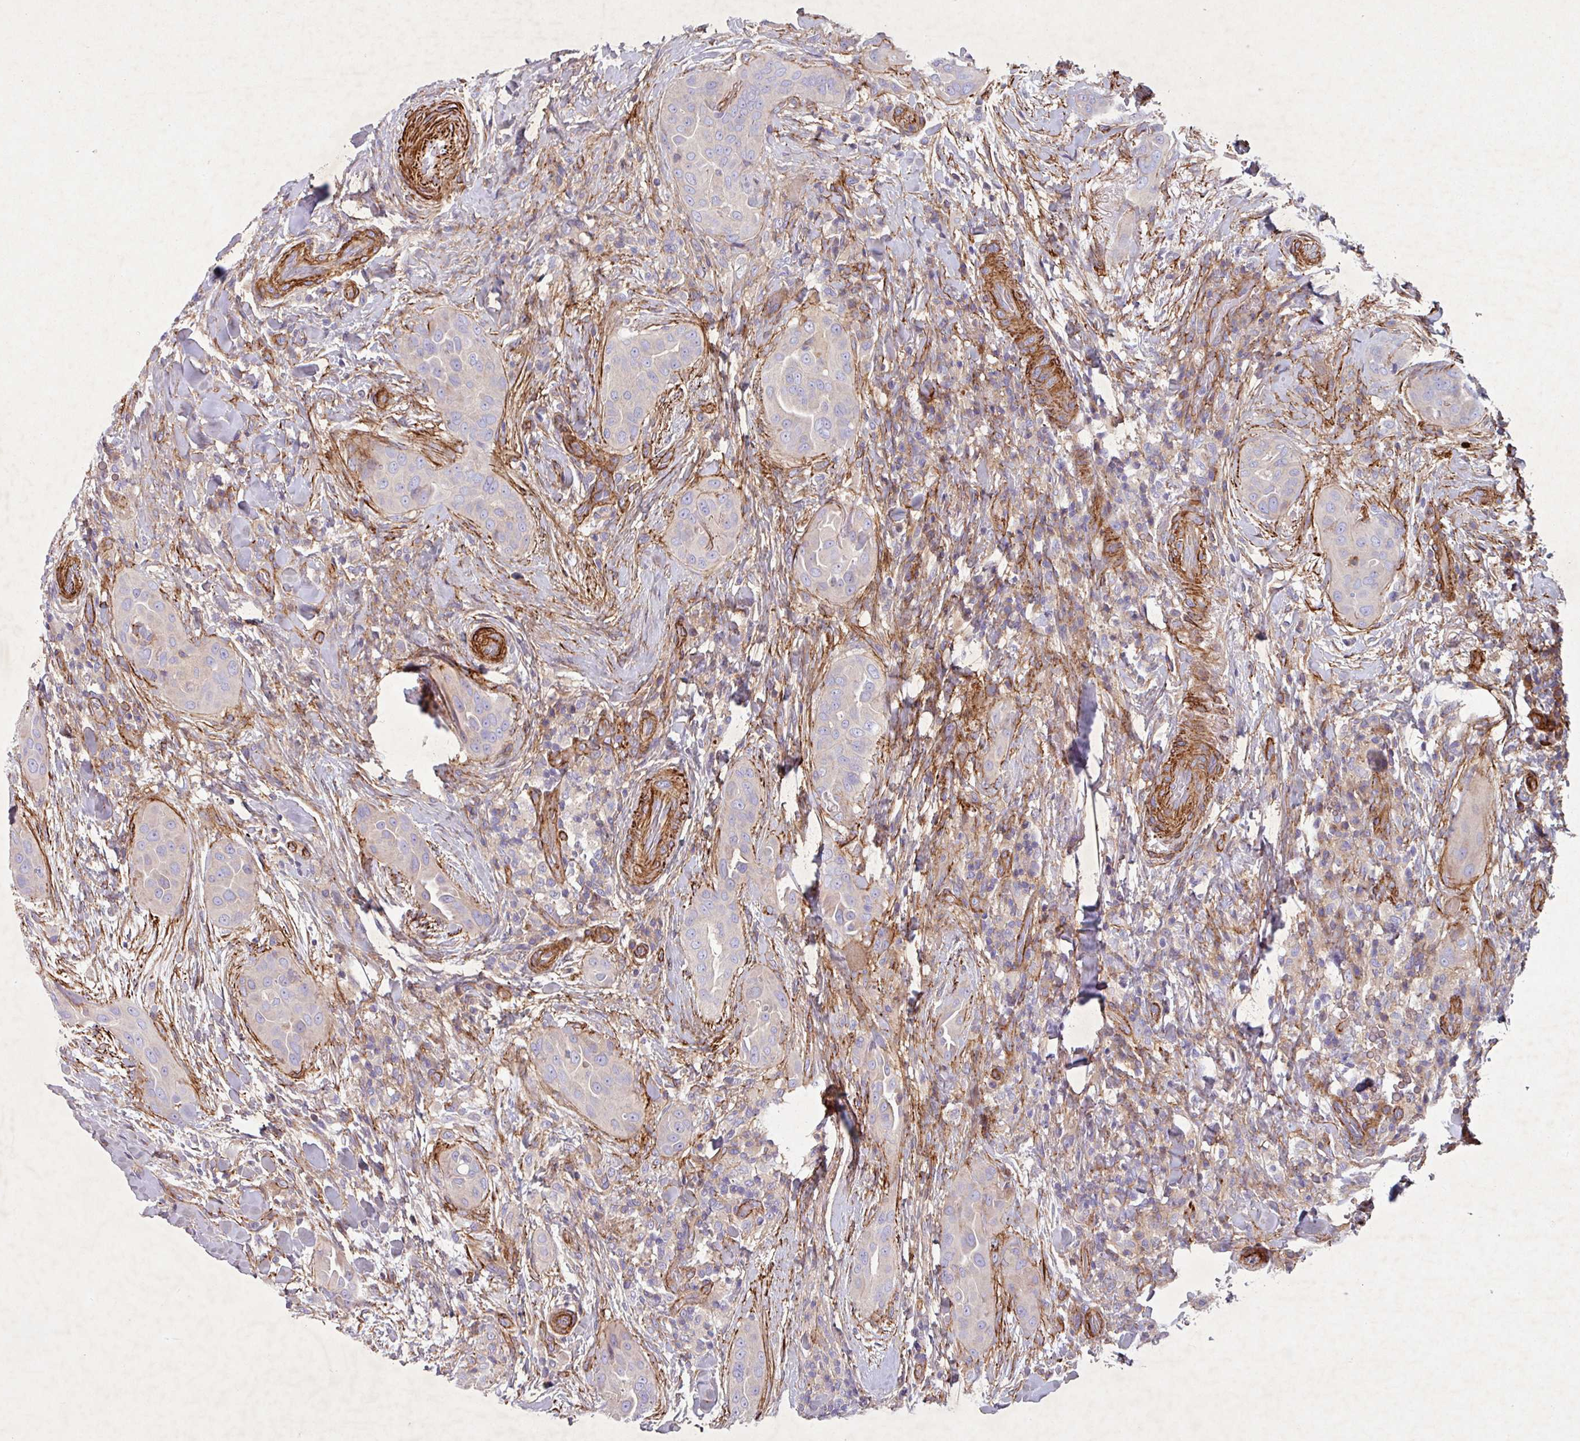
{"staining": {"intensity": "negative", "quantity": "none", "location": "none"}, "tissue": "thyroid cancer", "cell_type": "Tumor cells", "image_type": "cancer", "snomed": [{"axis": "morphology", "description": "Papillary adenocarcinoma, NOS"}, {"axis": "topography", "description": "Thyroid gland"}], "caption": "Tumor cells show no significant protein positivity in thyroid cancer.", "gene": "ATP2C2", "patient": {"sex": "male", "age": 61}}